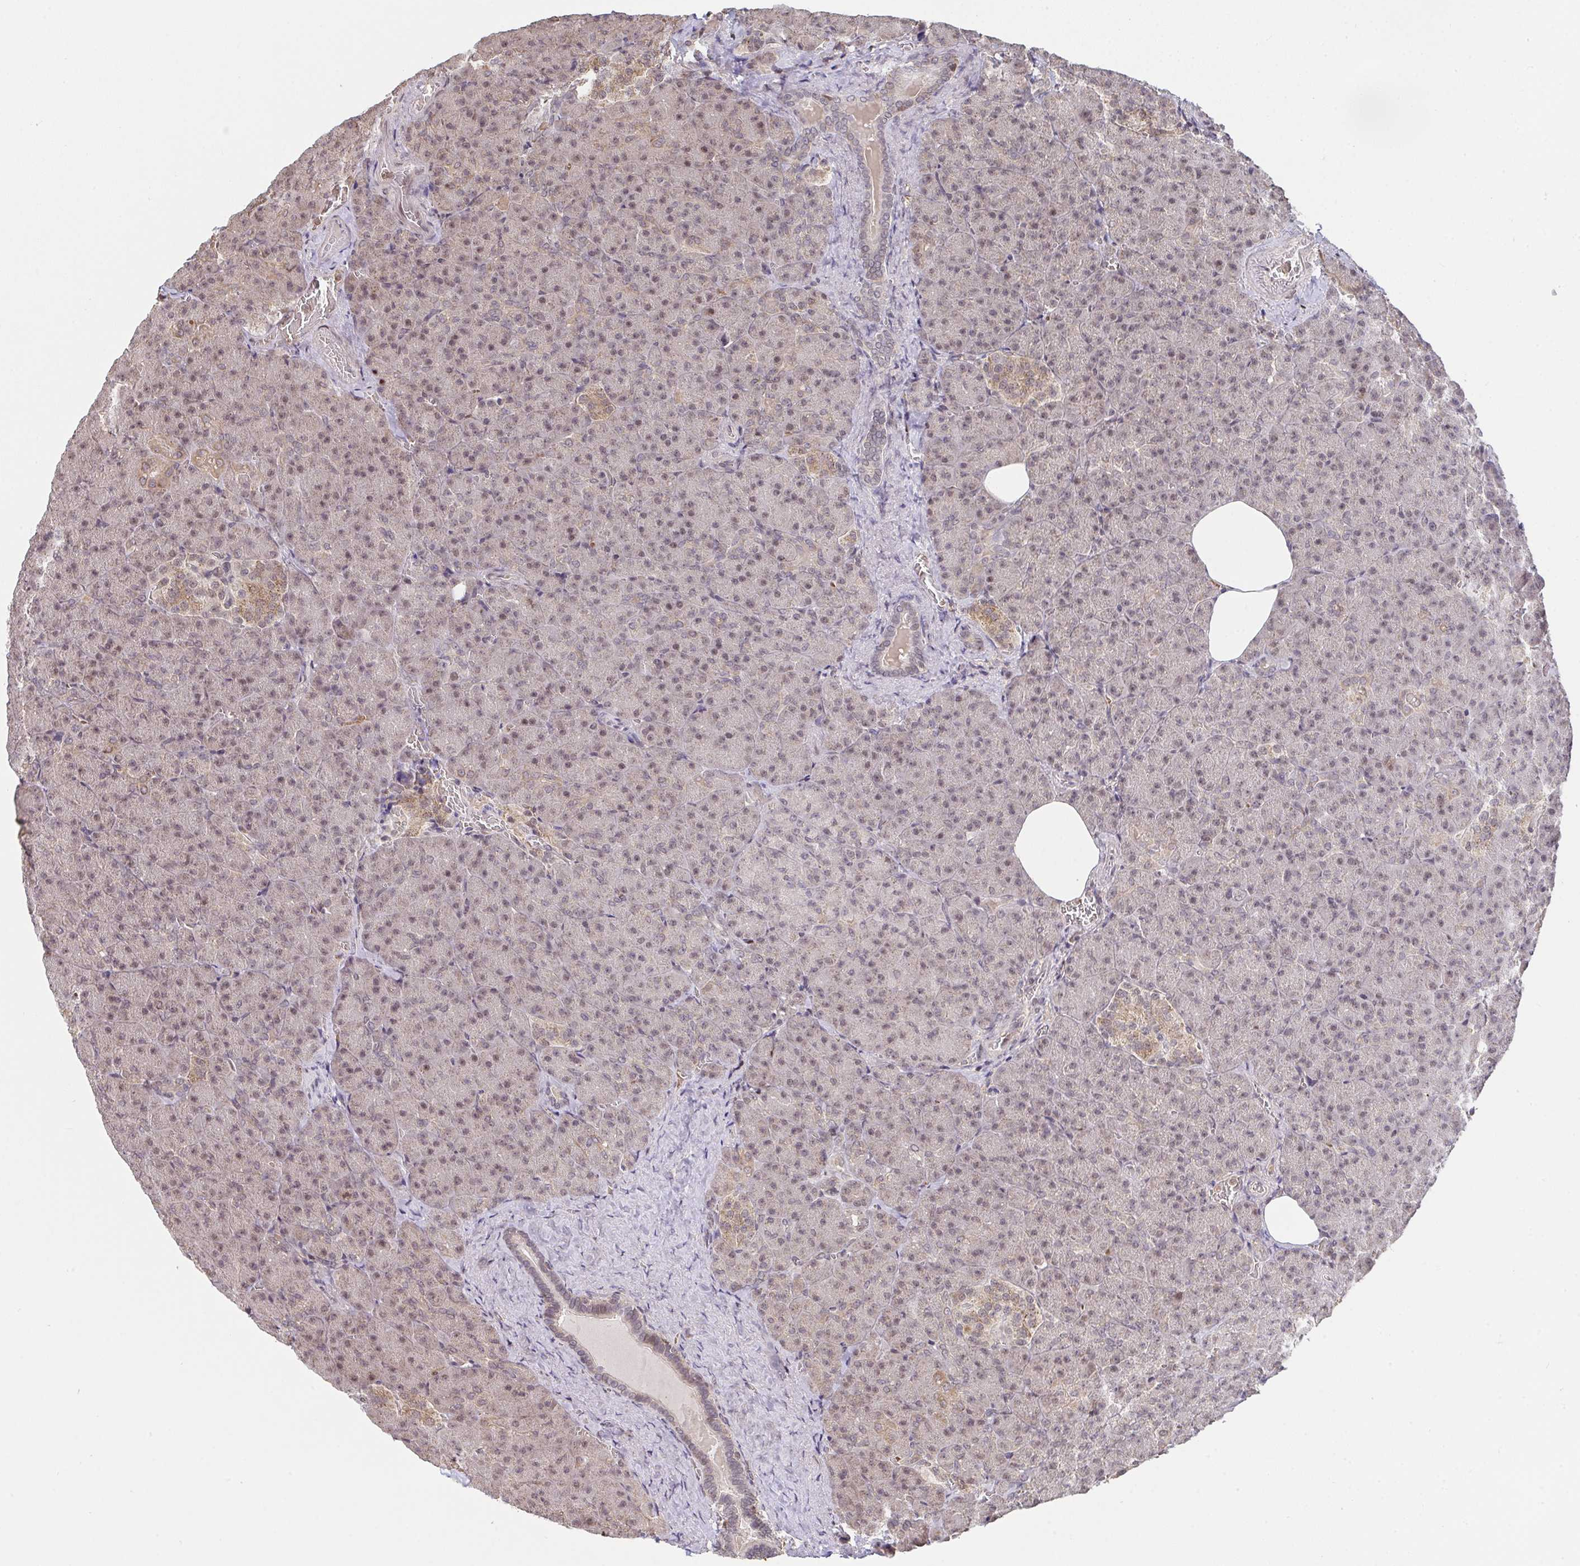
{"staining": {"intensity": "weak", "quantity": "25%-75%", "location": "cytoplasmic/membranous,nuclear"}, "tissue": "pancreas", "cell_type": "Exocrine glandular cells", "image_type": "normal", "snomed": [{"axis": "morphology", "description": "Normal tissue, NOS"}, {"axis": "topography", "description": "Pancreas"}], "caption": "A brown stain labels weak cytoplasmic/membranous,nuclear expression of a protein in exocrine glandular cells of unremarkable human pancreas.", "gene": "SAP30", "patient": {"sex": "female", "age": 74}}